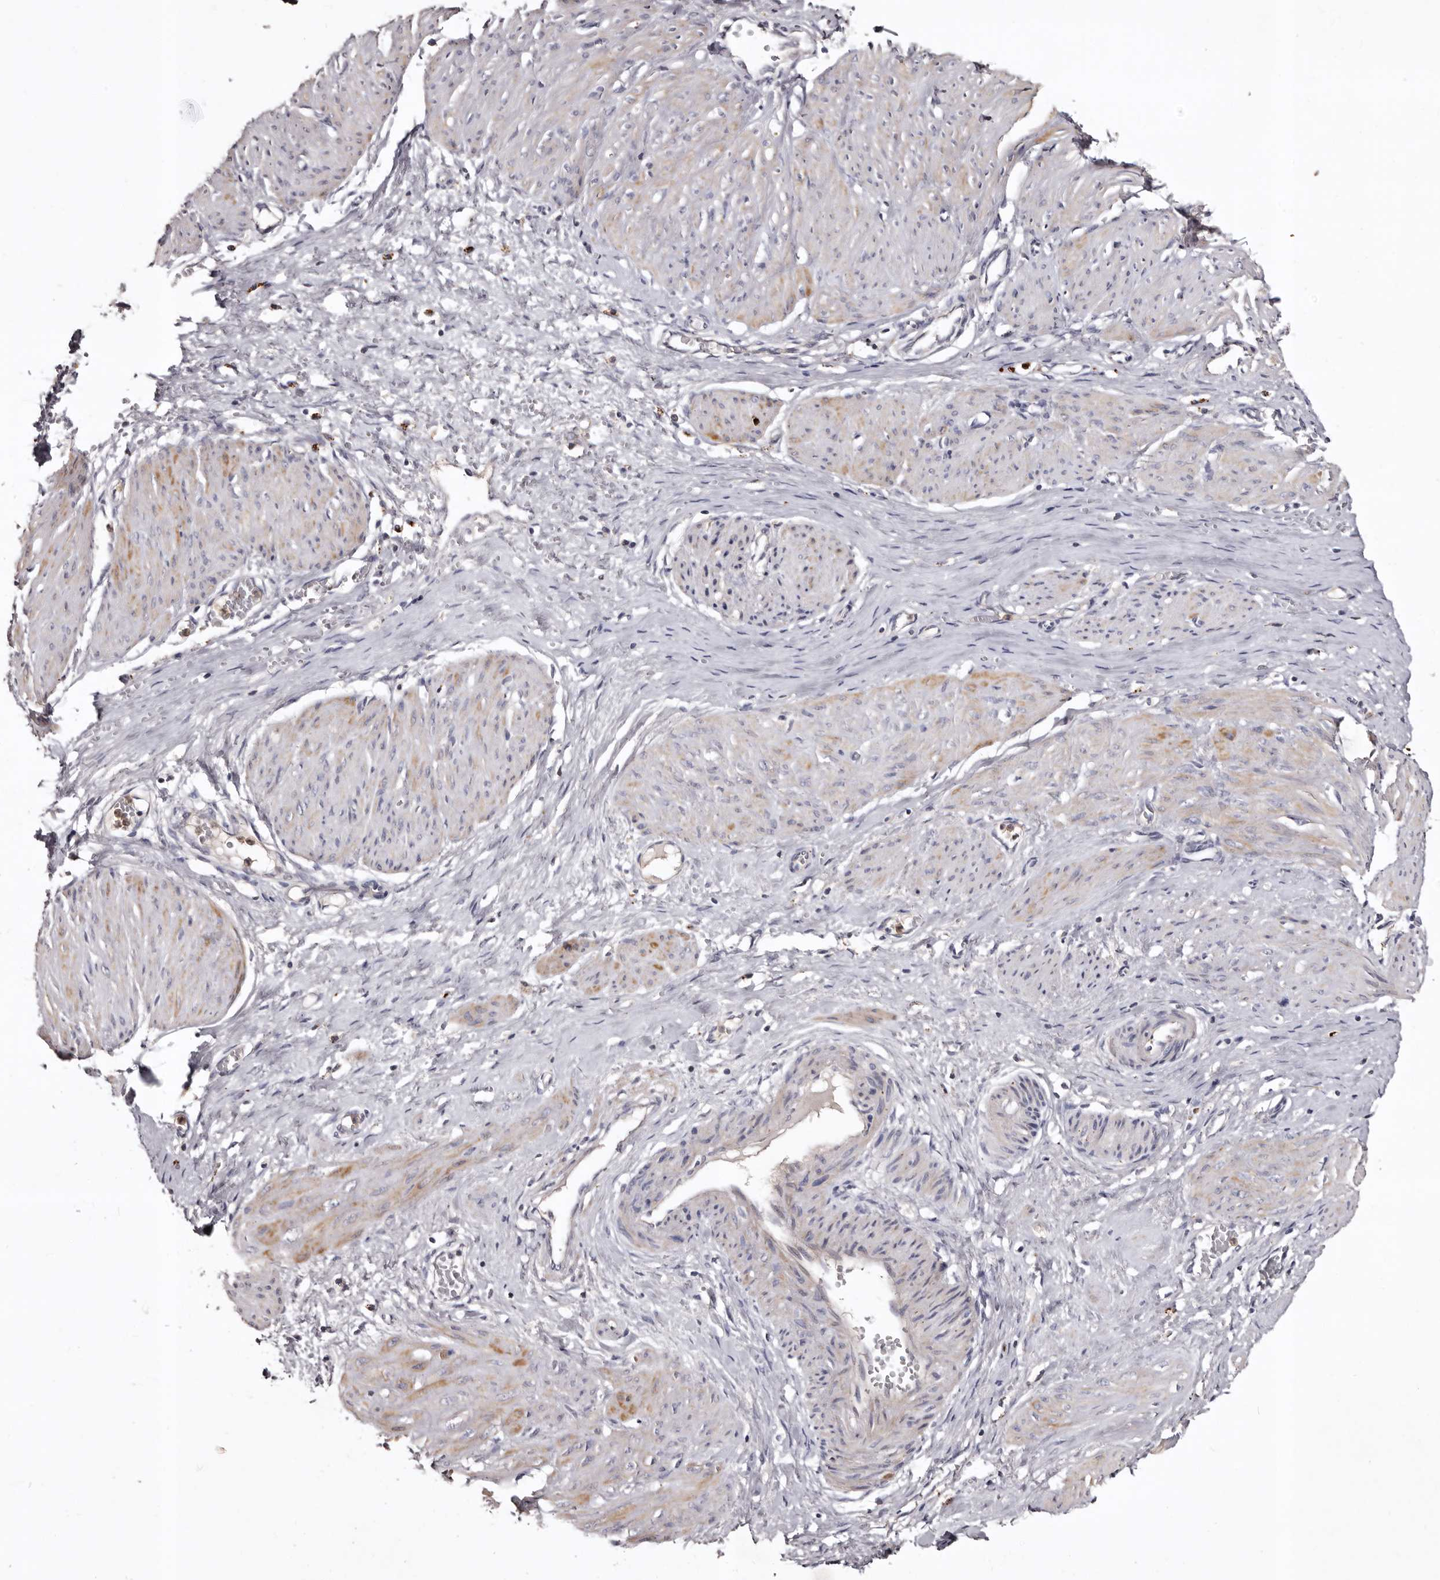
{"staining": {"intensity": "moderate", "quantity": "<25%", "location": "cytoplasmic/membranous"}, "tissue": "smooth muscle", "cell_type": "Smooth muscle cells", "image_type": "normal", "snomed": [{"axis": "morphology", "description": "Normal tissue, NOS"}, {"axis": "topography", "description": "Endometrium"}], "caption": "Immunohistochemistry (IHC) of benign smooth muscle displays low levels of moderate cytoplasmic/membranous expression in about <25% of smooth muscle cells. (Stains: DAB in brown, nuclei in blue, Microscopy: brightfield microscopy at high magnification).", "gene": "SLC10A4", "patient": {"sex": "female", "age": 33}}